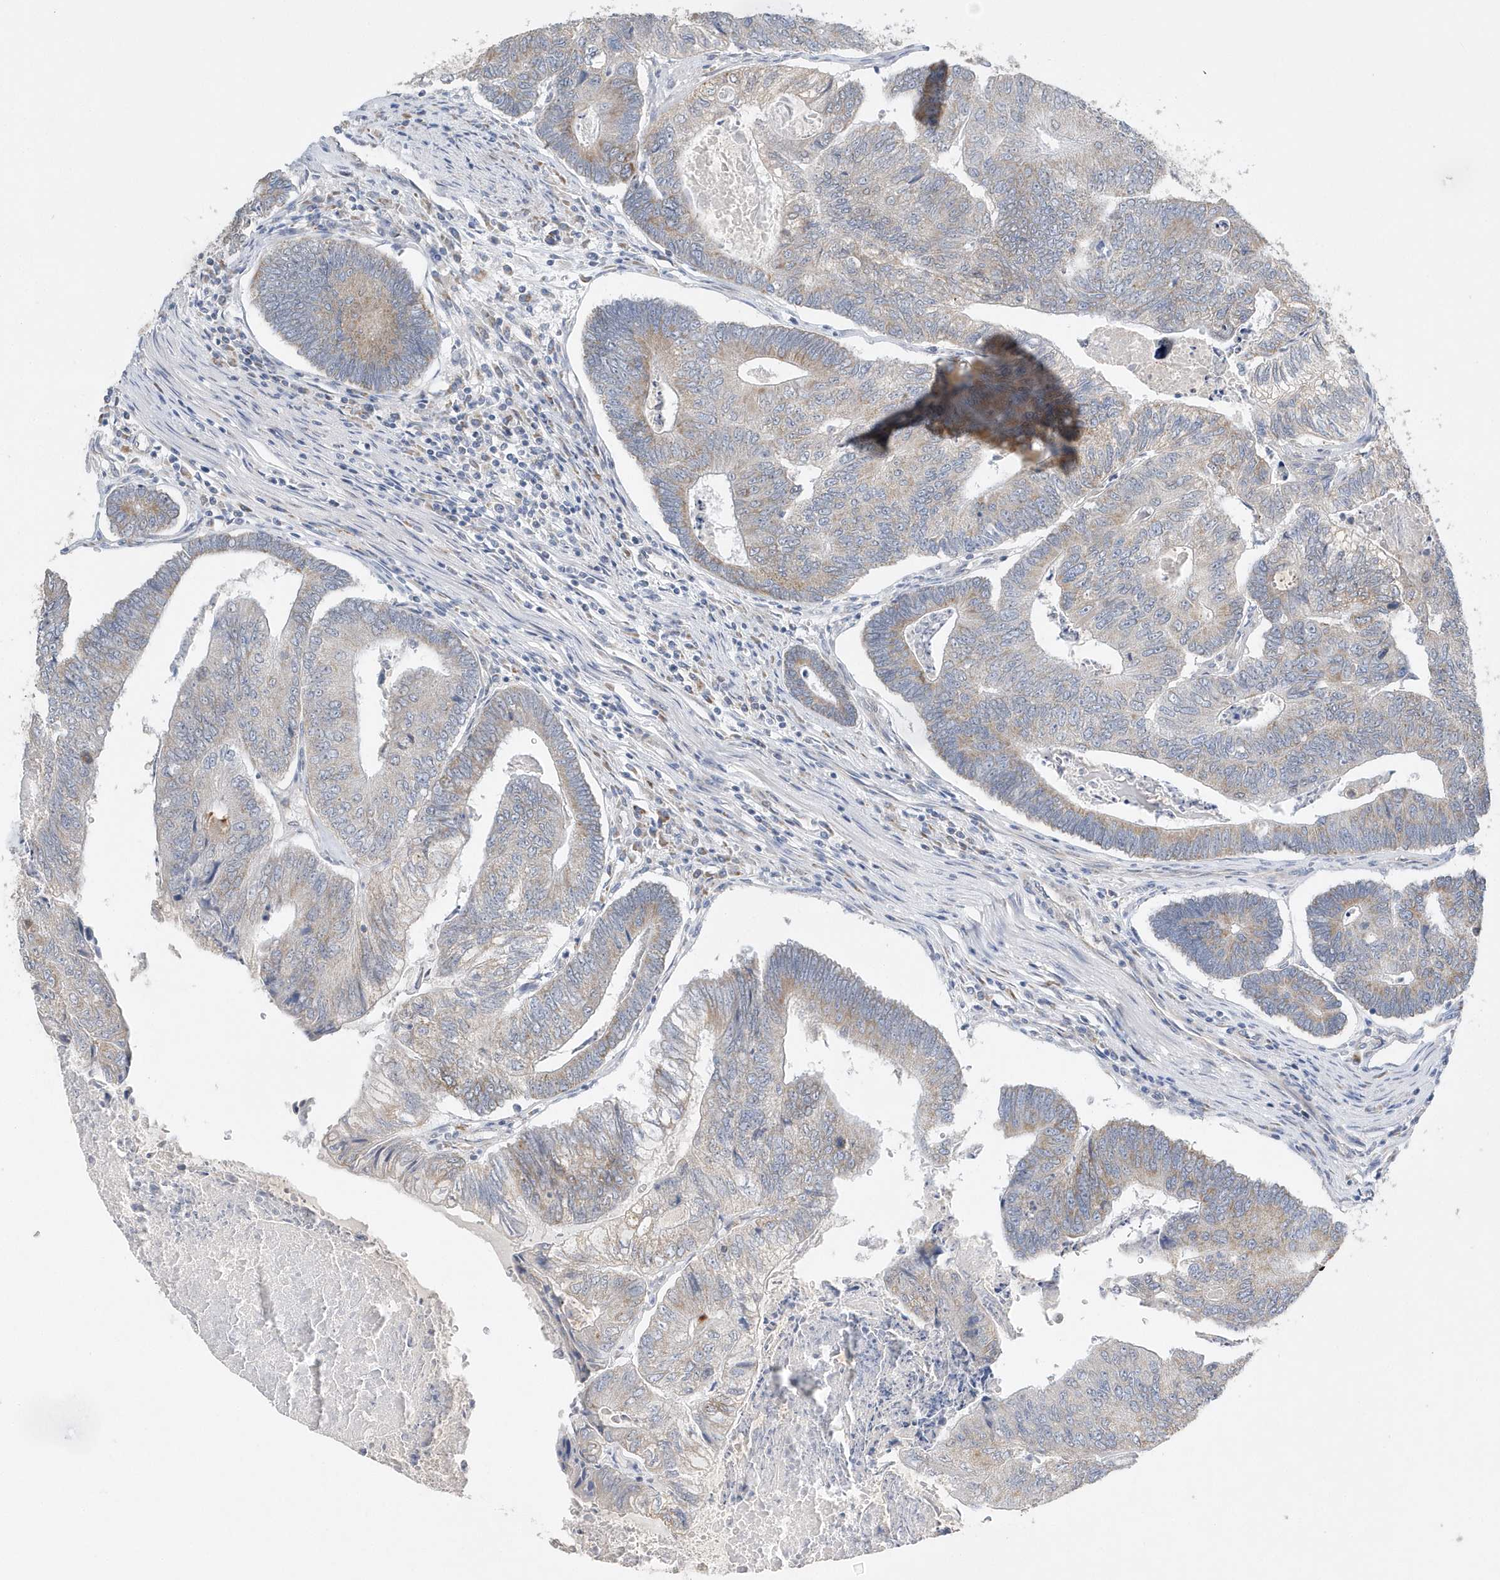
{"staining": {"intensity": "moderate", "quantity": "<25%", "location": "cytoplasmic/membranous"}, "tissue": "colorectal cancer", "cell_type": "Tumor cells", "image_type": "cancer", "snomed": [{"axis": "morphology", "description": "Adenocarcinoma, NOS"}, {"axis": "topography", "description": "Colon"}], "caption": "The immunohistochemical stain shows moderate cytoplasmic/membranous expression in tumor cells of colorectal cancer tissue.", "gene": "SPATA5", "patient": {"sex": "female", "age": 67}}